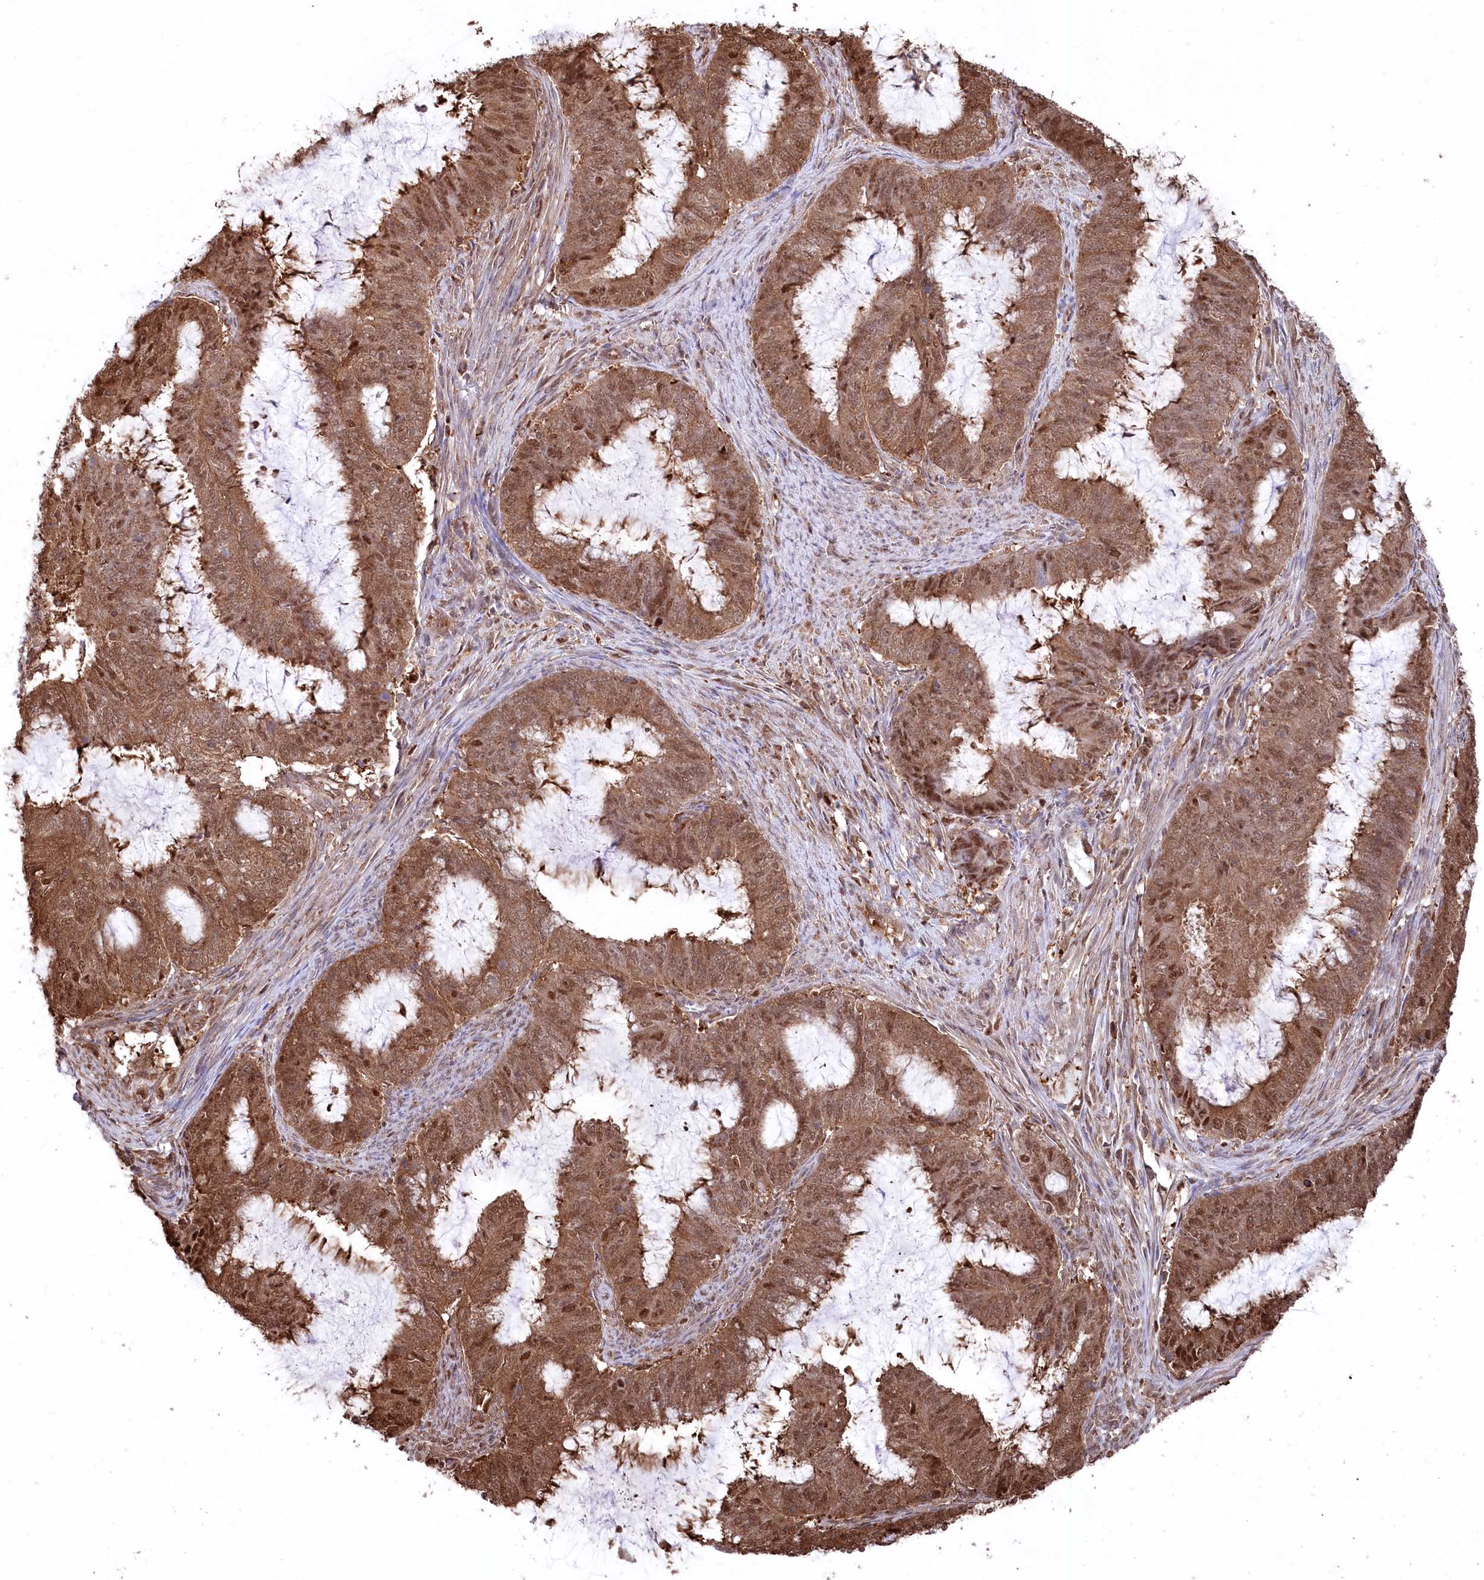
{"staining": {"intensity": "moderate", "quantity": ">75%", "location": "cytoplasmic/membranous,nuclear"}, "tissue": "endometrial cancer", "cell_type": "Tumor cells", "image_type": "cancer", "snomed": [{"axis": "morphology", "description": "Adenocarcinoma, NOS"}, {"axis": "topography", "description": "Endometrium"}], "caption": "IHC photomicrograph of endometrial cancer (adenocarcinoma) stained for a protein (brown), which reveals medium levels of moderate cytoplasmic/membranous and nuclear positivity in about >75% of tumor cells.", "gene": "PSMA1", "patient": {"sex": "female", "age": 51}}